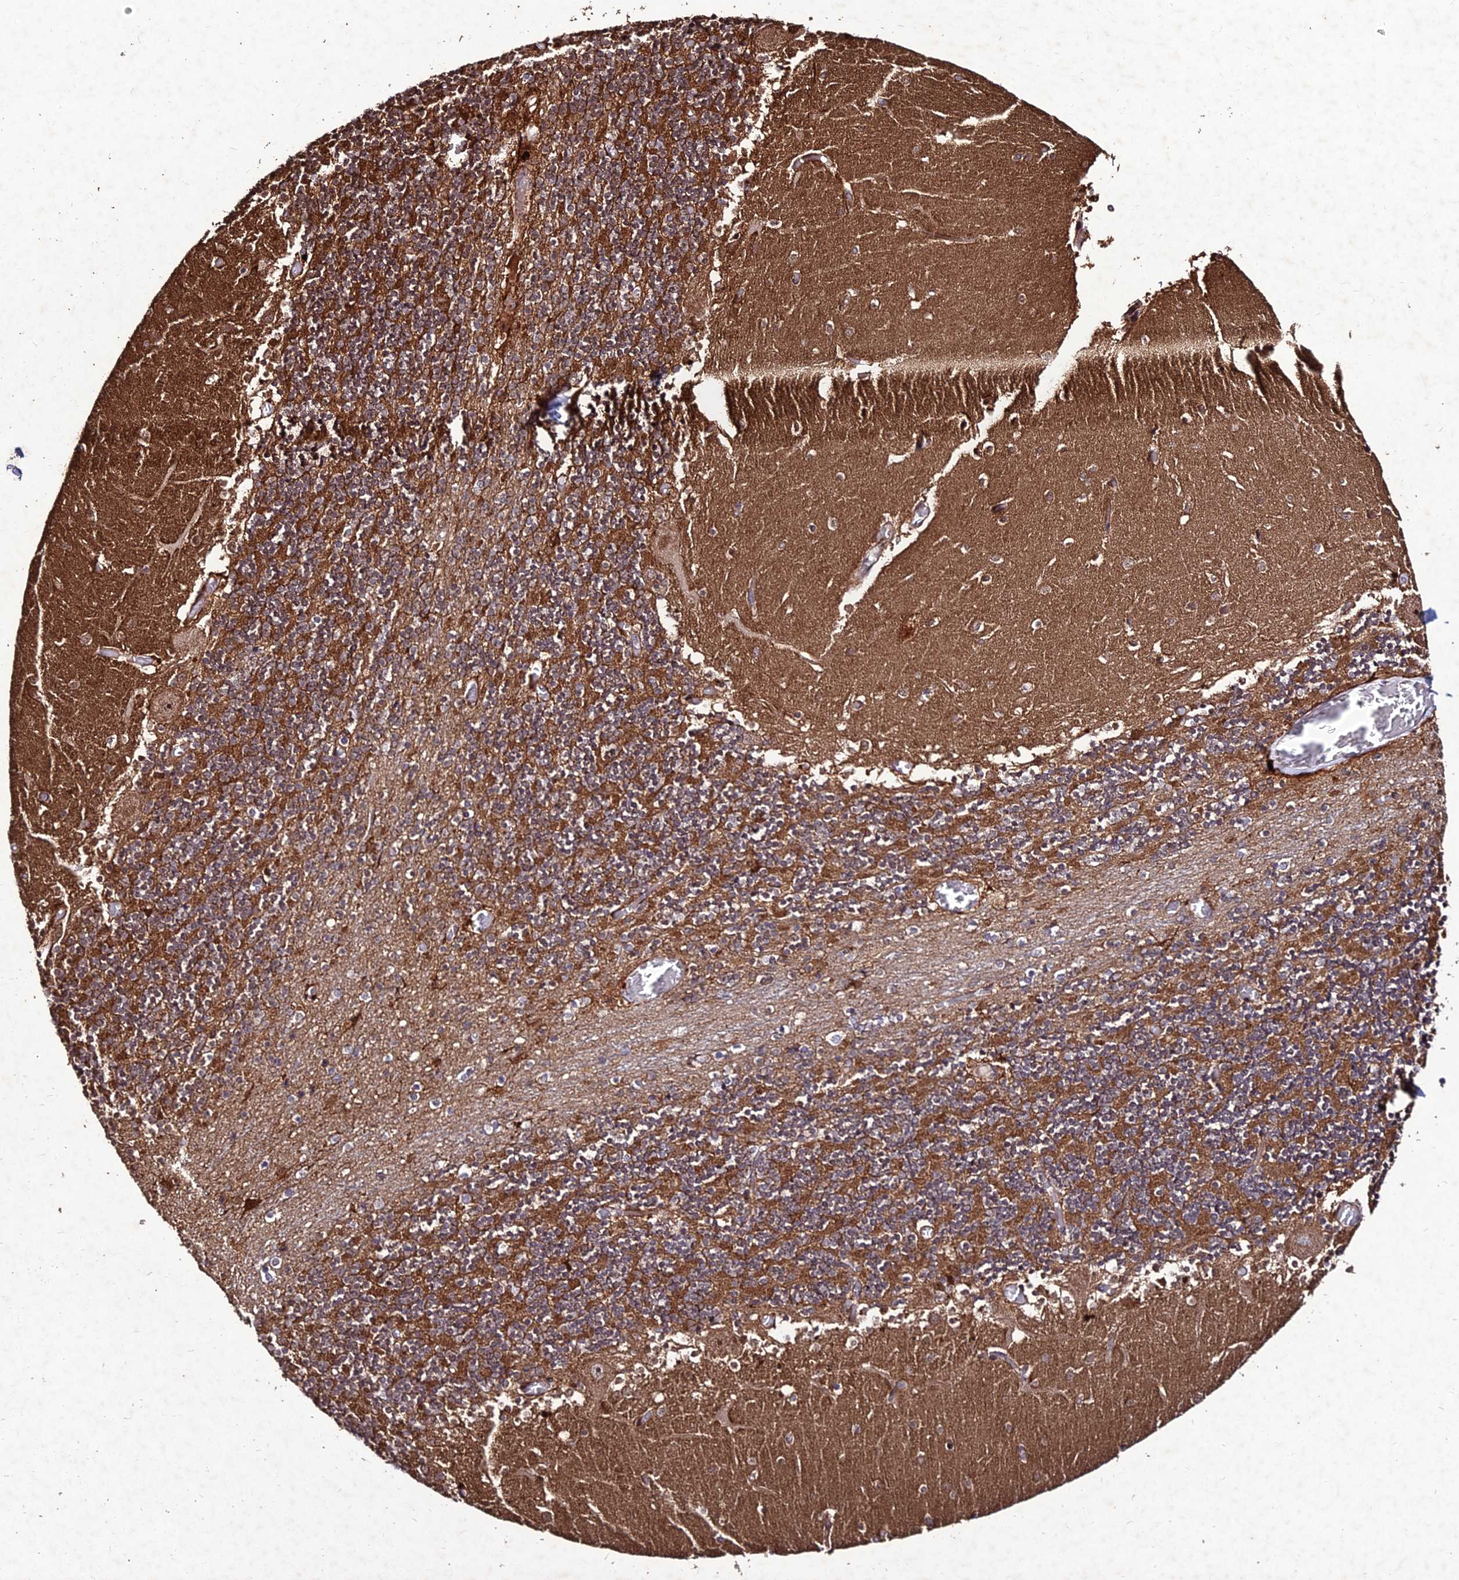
{"staining": {"intensity": "moderate", "quantity": ">75%", "location": "cytoplasmic/membranous"}, "tissue": "cerebellum", "cell_type": "Cells in granular layer", "image_type": "normal", "snomed": [{"axis": "morphology", "description": "Normal tissue, NOS"}, {"axis": "topography", "description": "Cerebellum"}], "caption": "High-power microscopy captured an IHC histopathology image of benign cerebellum, revealing moderate cytoplasmic/membranous positivity in about >75% of cells in granular layer. Using DAB (brown) and hematoxylin (blue) stains, captured at high magnification using brightfield microscopy.", "gene": "ZNF766", "patient": {"sex": "female", "age": 28}}